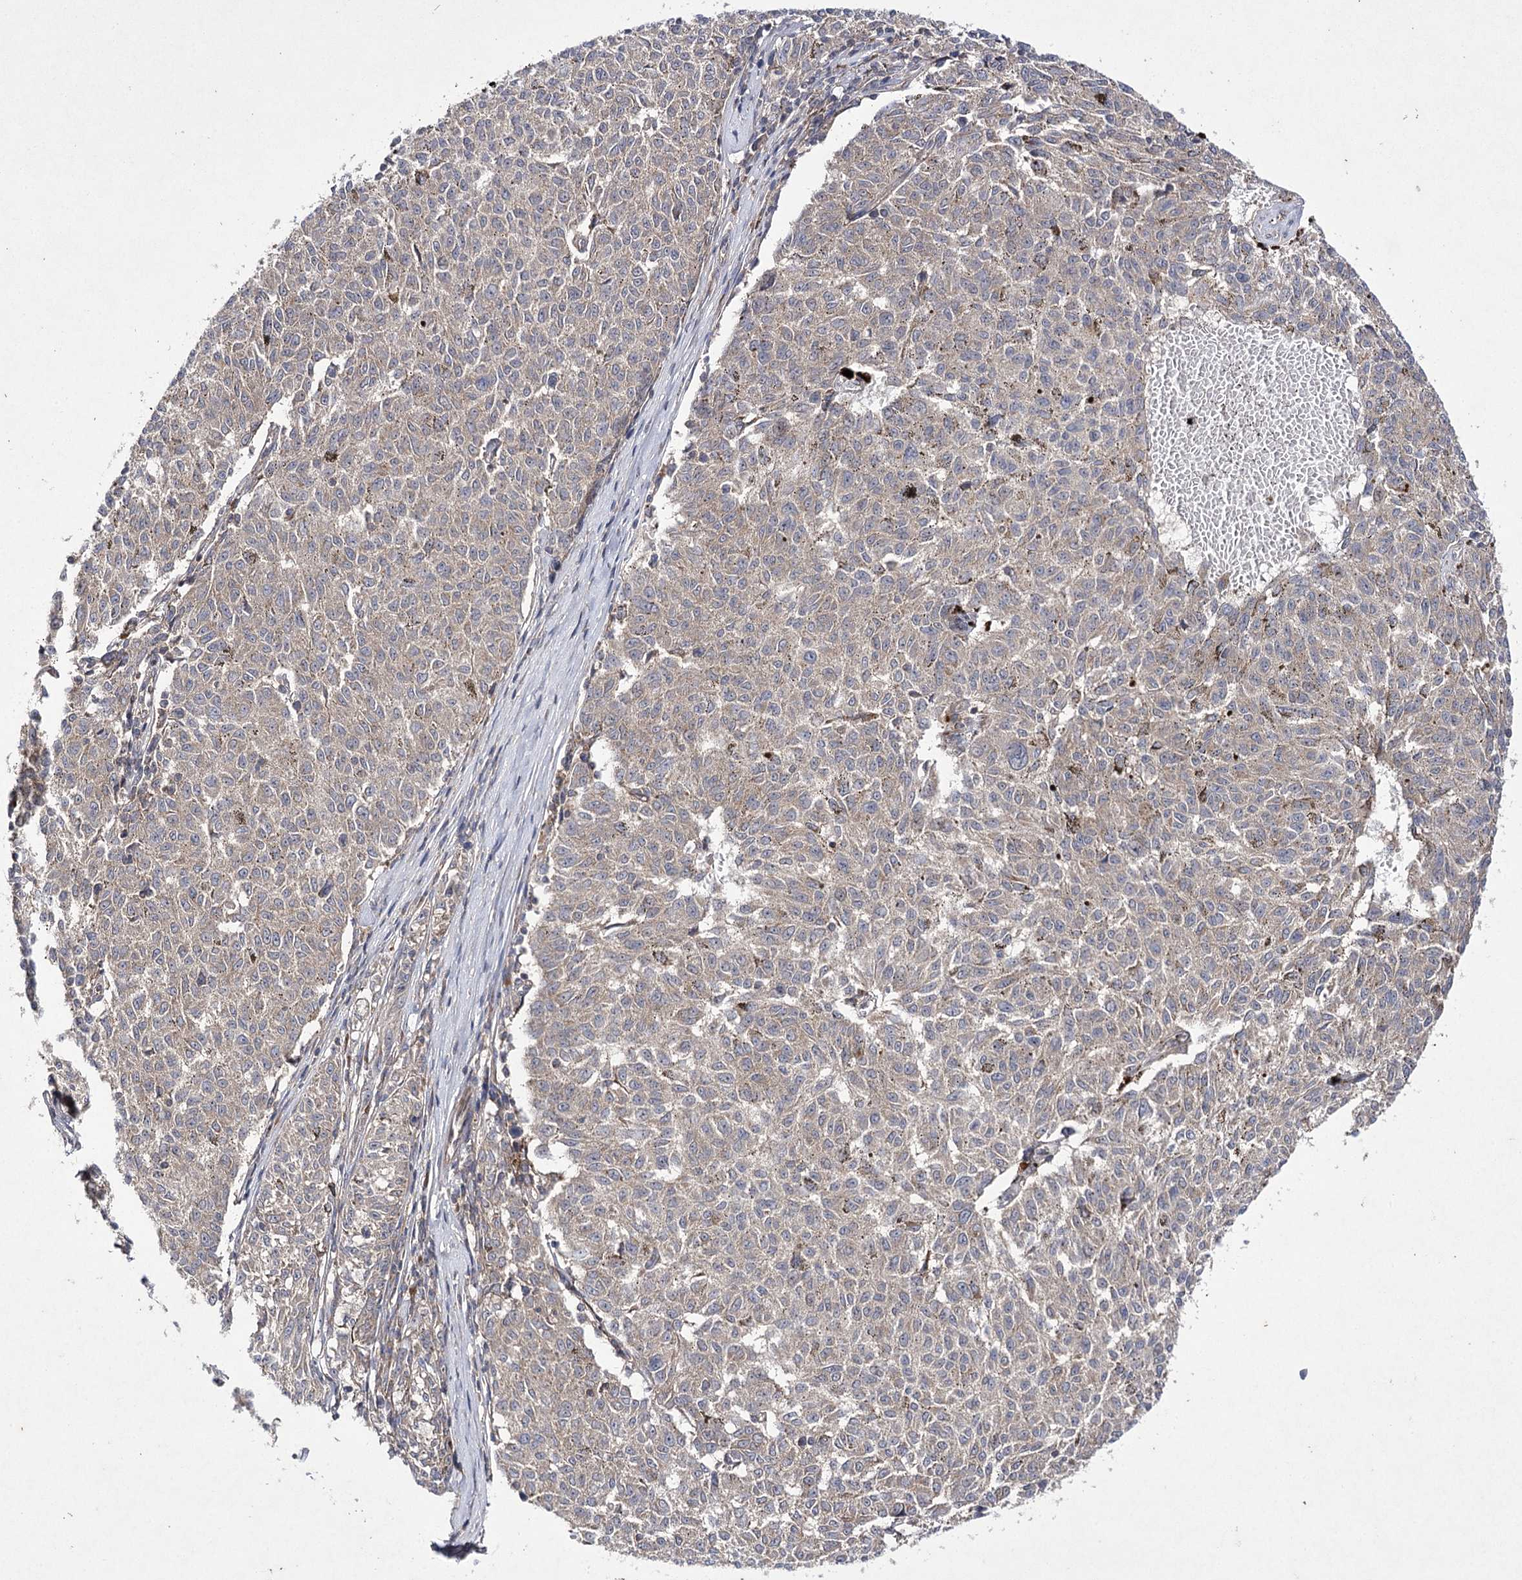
{"staining": {"intensity": "weak", "quantity": ">75%", "location": "cytoplasmic/membranous"}, "tissue": "melanoma", "cell_type": "Tumor cells", "image_type": "cancer", "snomed": [{"axis": "morphology", "description": "Malignant melanoma, NOS"}, {"axis": "topography", "description": "Skin"}], "caption": "Melanoma stained with a protein marker reveals weak staining in tumor cells.", "gene": "BCR", "patient": {"sex": "female", "age": 72}}